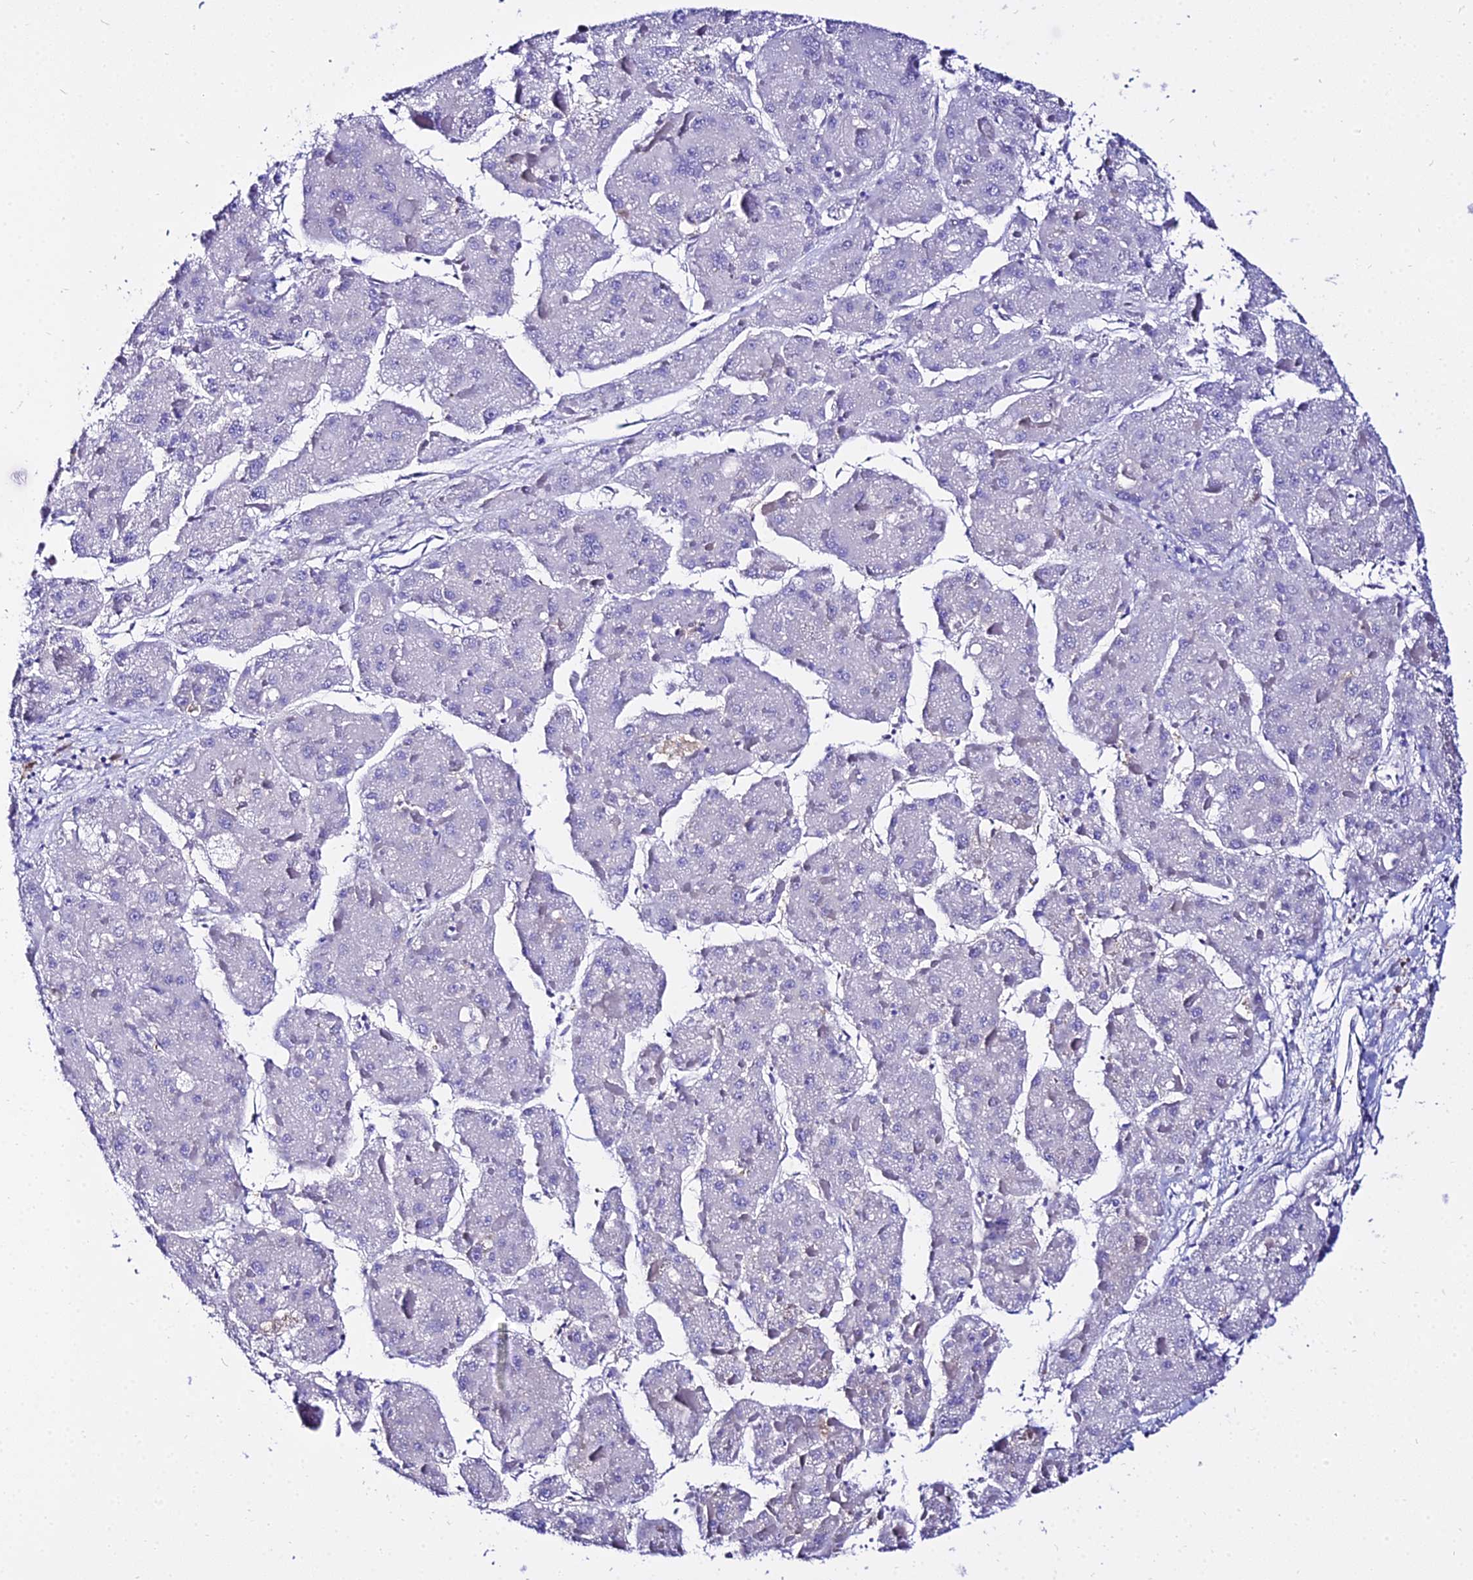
{"staining": {"intensity": "negative", "quantity": "none", "location": "none"}, "tissue": "liver cancer", "cell_type": "Tumor cells", "image_type": "cancer", "snomed": [{"axis": "morphology", "description": "Carcinoma, Hepatocellular, NOS"}, {"axis": "topography", "description": "Liver"}], "caption": "DAB (3,3'-diaminobenzidine) immunohistochemical staining of liver cancer demonstrates no significant expression in tumor cells.", "gene": "TUBA3D", "patient": {"sex": "female", "age": 73}}